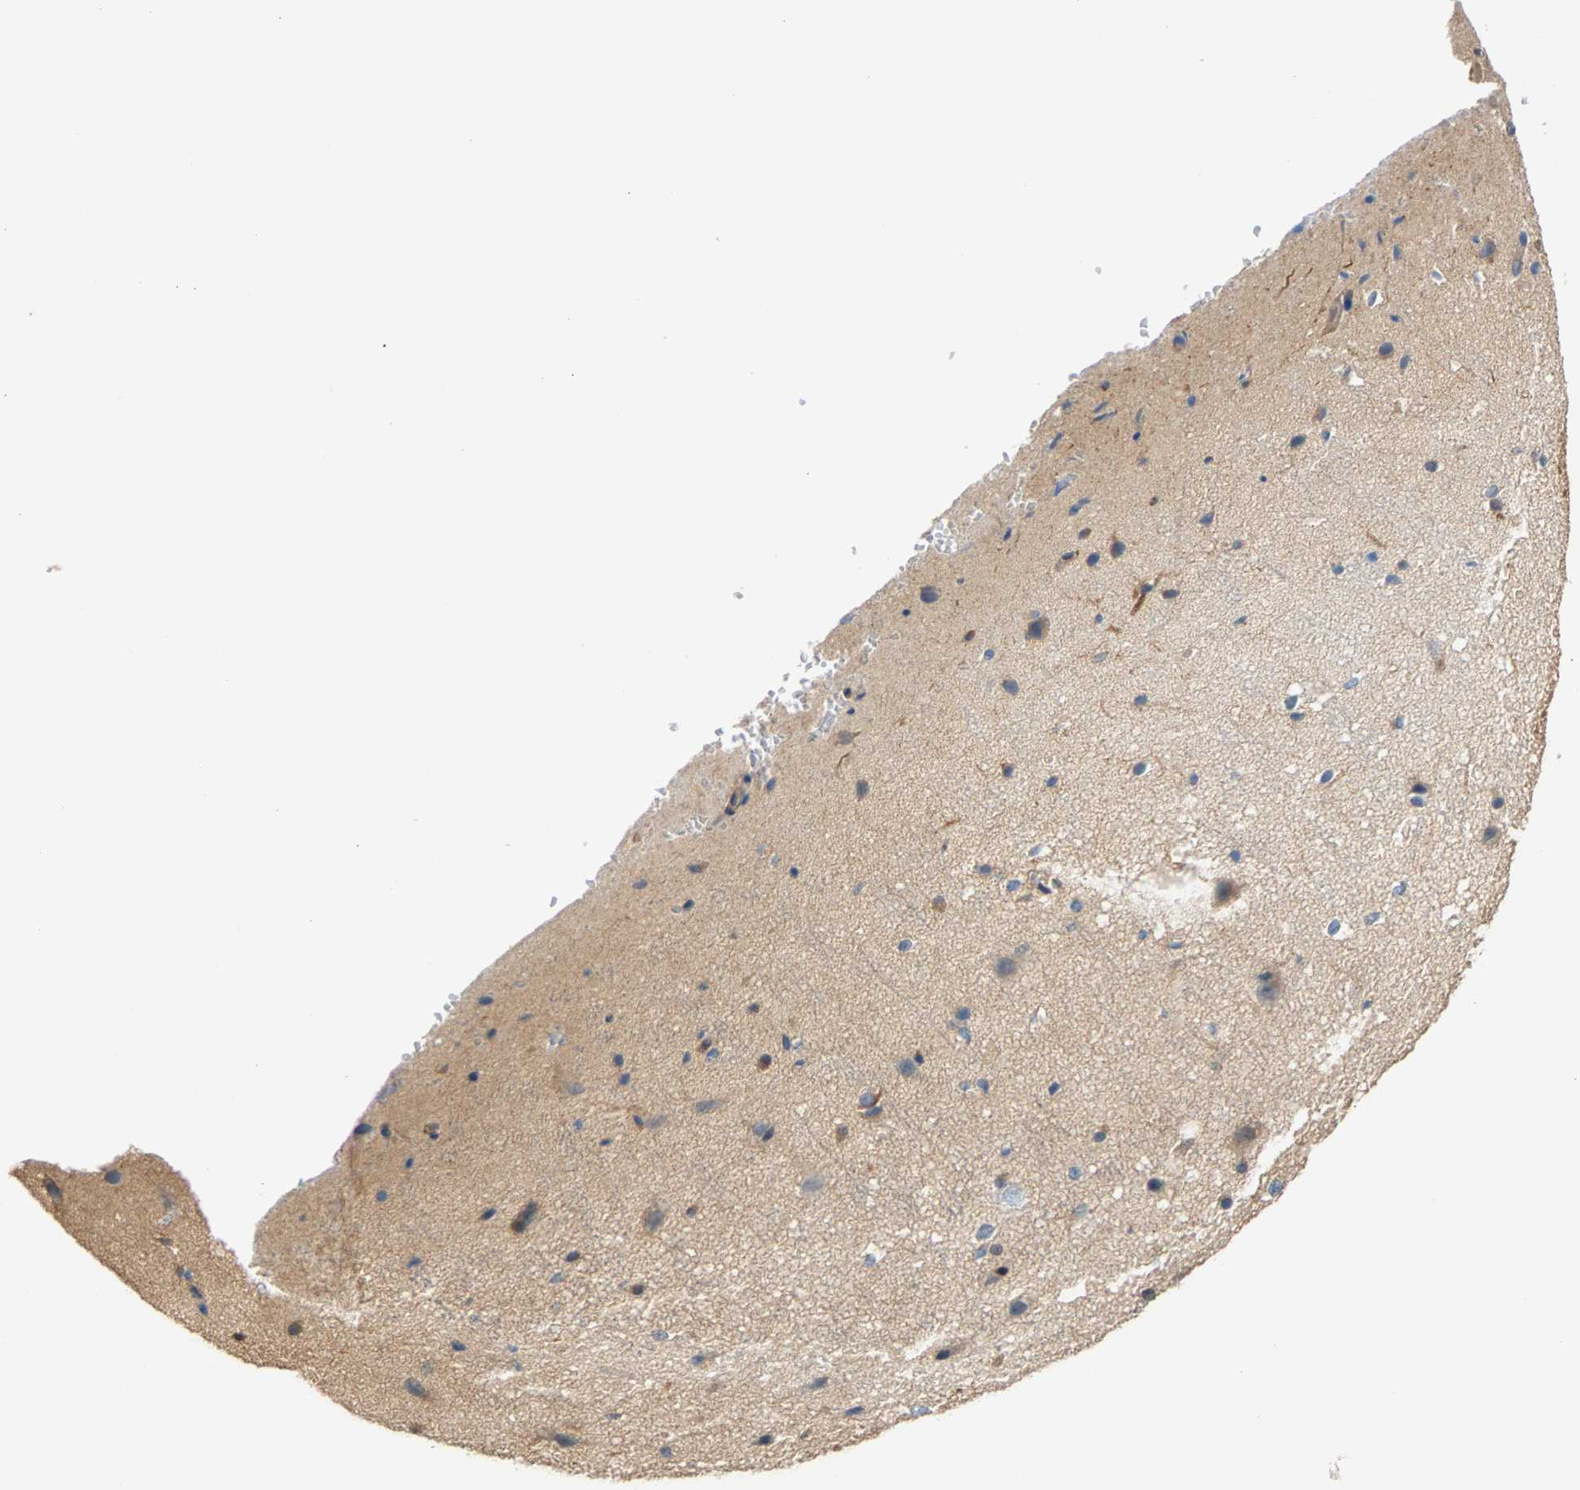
{"staining": {"intensity": "moderate", "quantity": ">75%", "location": "cytoplasmic/membranous"}, "tissue": "cerebral cortex", "cell_type": "Endothelial cells", "image_type": "normal", "snomed": [{"axis": "morphology", "description": "Normal tissue, NOS"}, {"axis": "morphology", "description": "Developmental malformation"}, {"axis": "topography", "description": "Cerebral cortex"}], "caption": "Moderate cytoplasmic/membranous positivity is appreciated in about >75% of endothelial cells in unremarkable cerebral cortex.", "gene": "KRTAP27", "patient": {"sex": "female", "age": 30}}